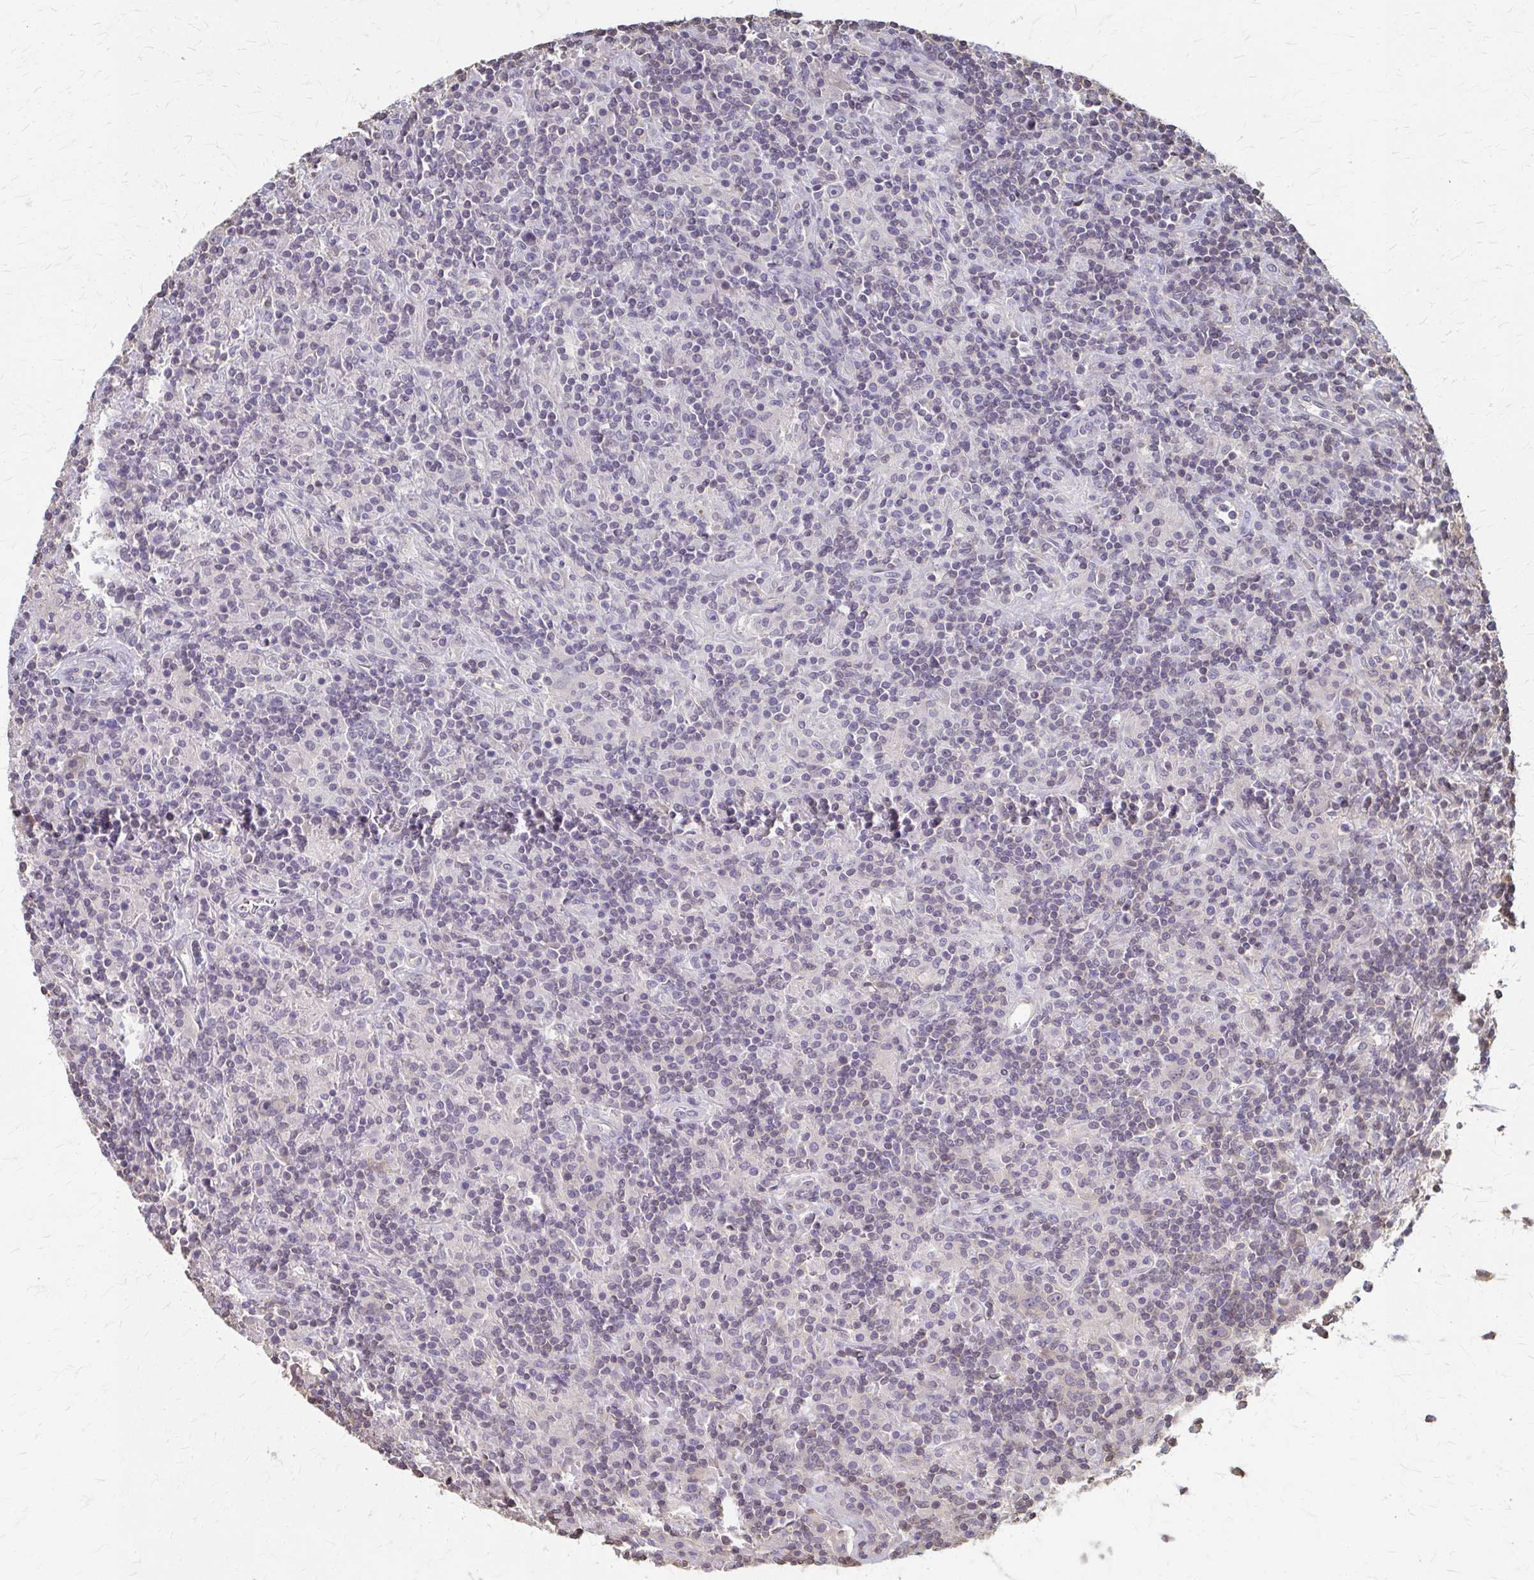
{"staining": {"intensity": "negative", "quantity": "none", "location": "none"}, "tissue": "lymphoma", "cell_type": "Tumor cells", "image_type": "cancer", "snomed": [{"axis": "morphology", "description": "Hodgkin's disease, NOS"}, {"axis": "topography", "description": "Lymph node"}], "caption": "IHC histopathology image of Hodgkin's disease stained for a protein (brown), which shows no positivity in tumor cells.", "gene": "RABGAP1L", "patient": {"sex": "male", "age": 70}}